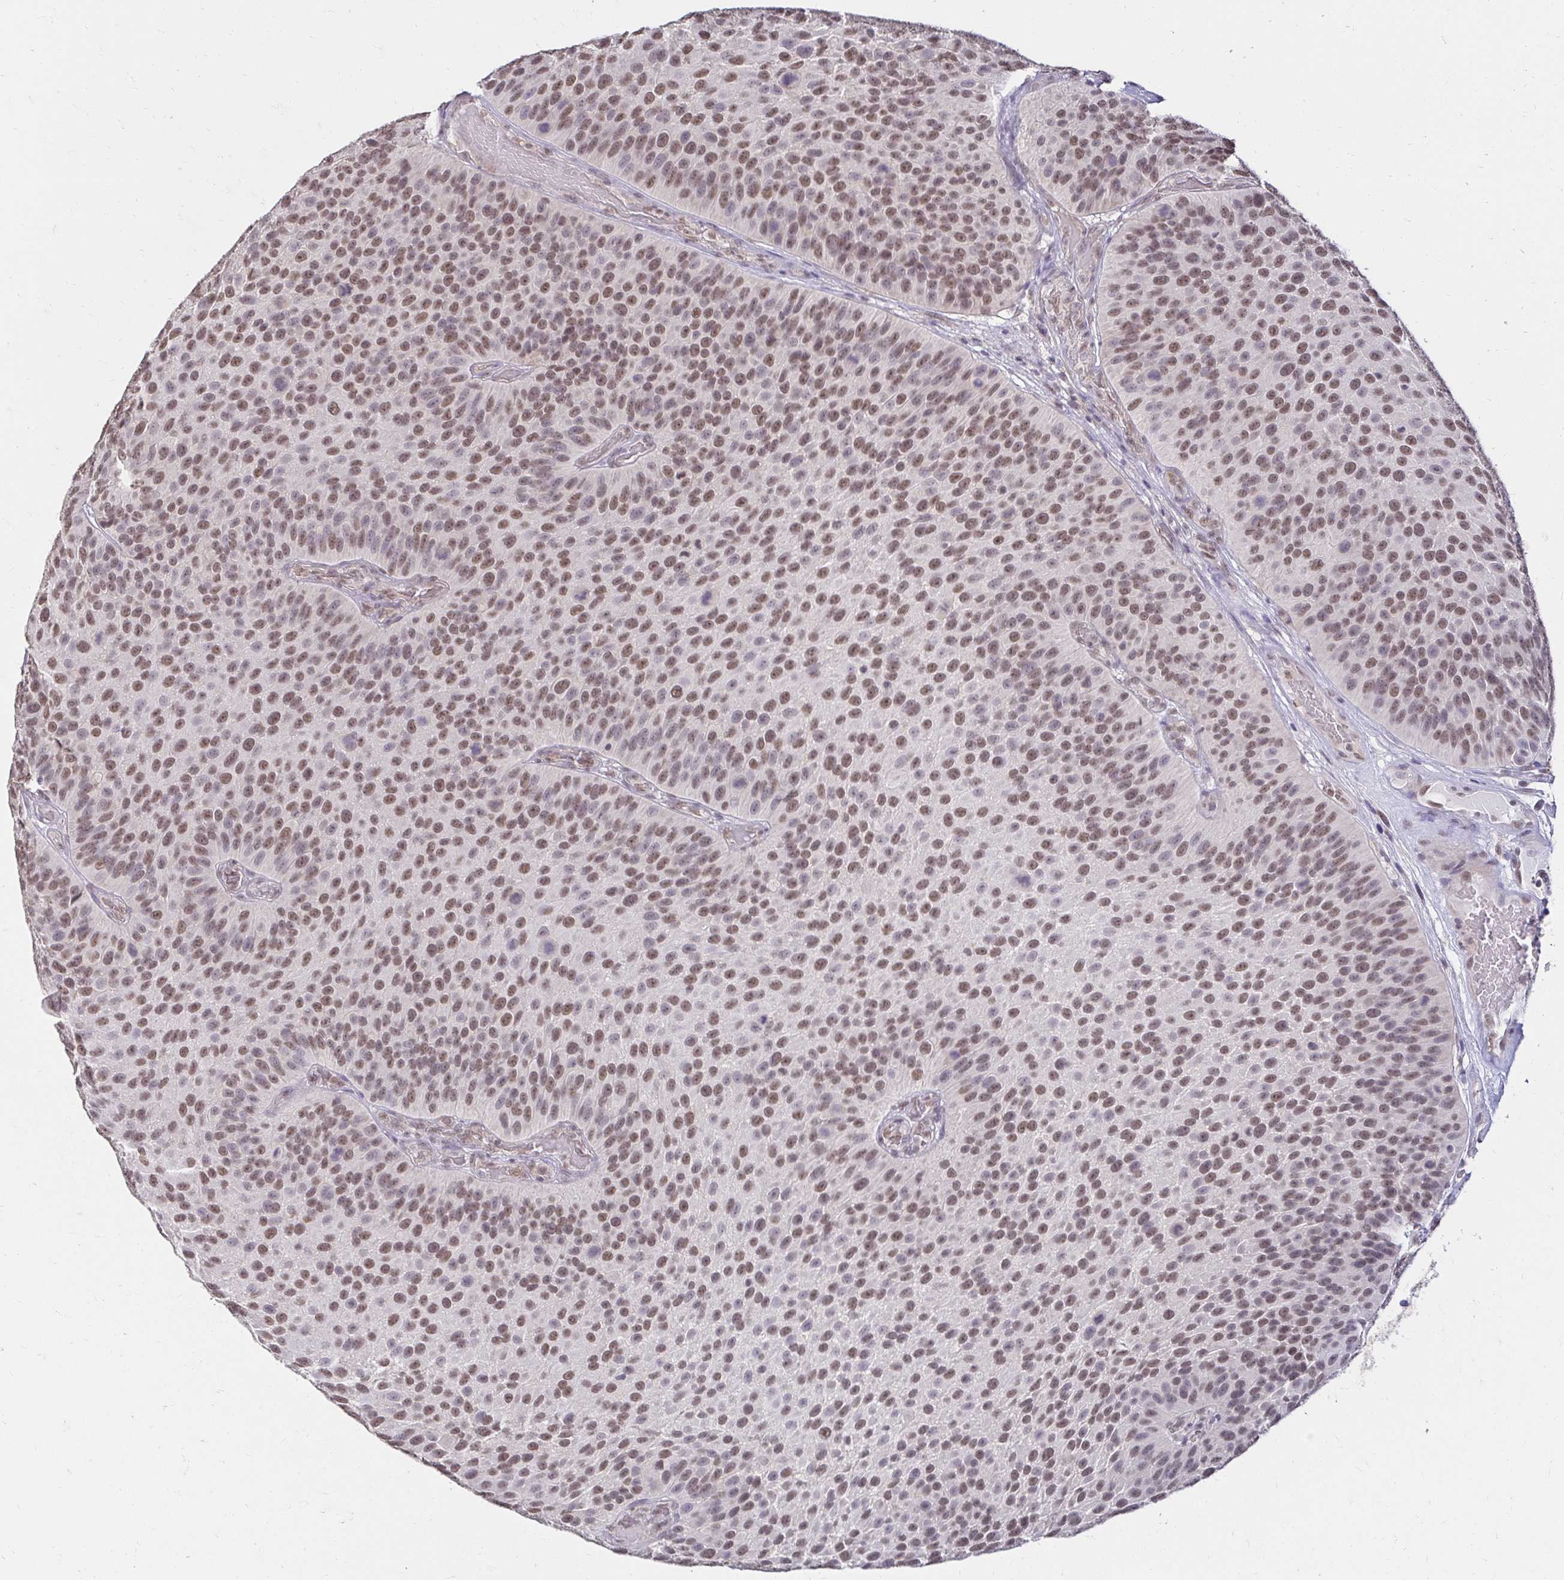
{"staining": {"intensity": "moderate", "quantity": ">75%", "location": "nuclear"}, "tissue": "urothelial cancer", "cell_type": "Tumor cells", "image_type": "cancer", "snomed": [{"axis": "morphology", "description": "Urothelial carcinoma, Low grade"}, {"axis": "topography", "description": "Urinary bladder"}], "caption": "Low-grade urothelial carcinoma stained for a protein shows moderate nuclear positivity in tumor cells. (Brightfield microscopy of DAB IHC at high magnification).", "gene": "RIMS4", "patient": {"sex": "male", "age": 76}}